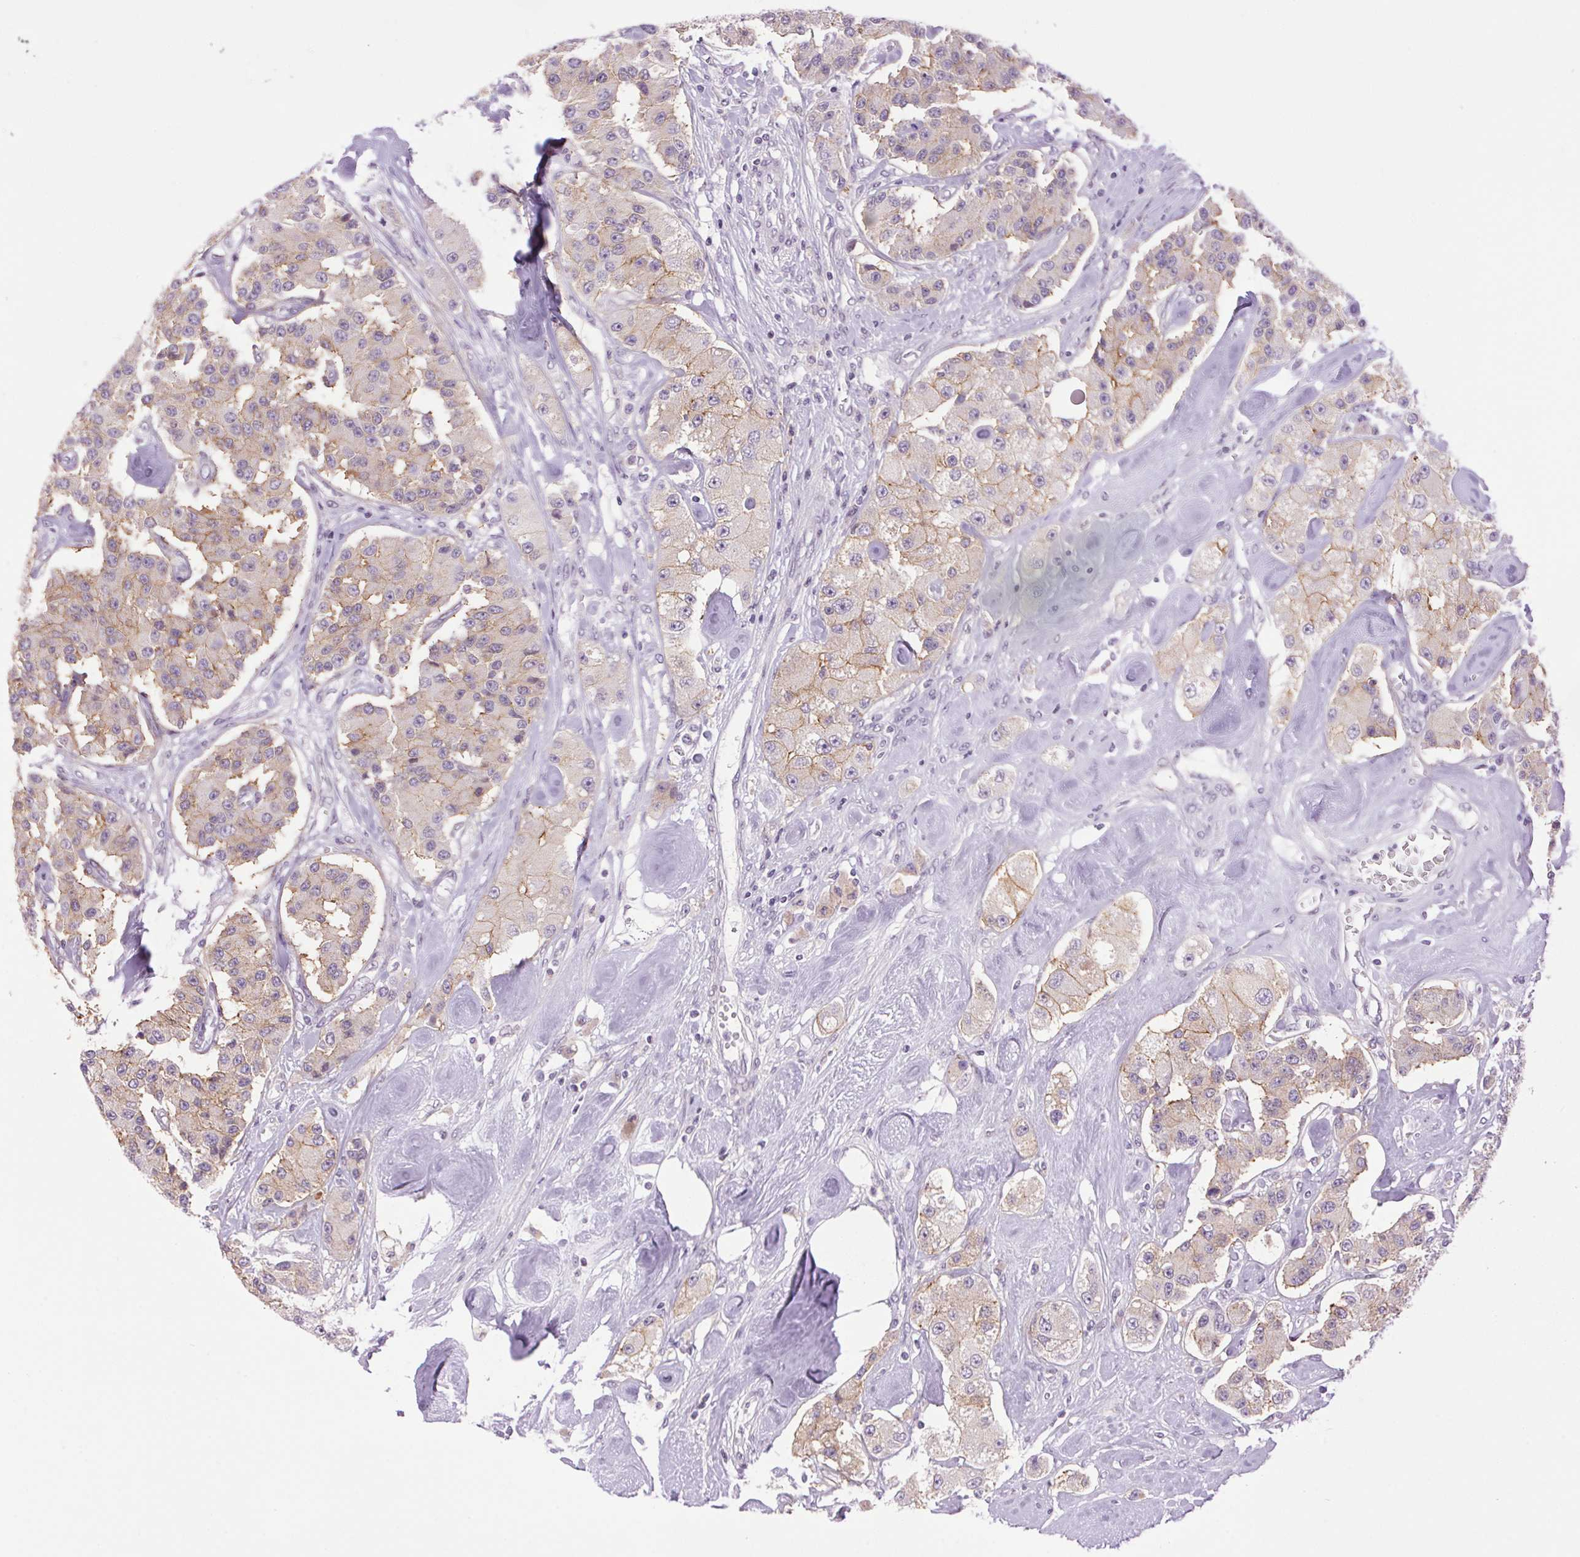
{"staining": {"intensity": "weak", "quantity": "25%-75%", "location": "cytoplasmic/membranous"}, "tissue": "carcinoid", "cell_type": "Tumor cells", "image_type": "cancer", "snomed": [{"axis": "morphology", "description": "Carcinoid, malignant, NOS"}, {"axis": "topography", "description": "Pancreas"}], "caption": "Protein expression by immunohistochemistry reveals weak cytoplasmic/membranous staining in about 25%-75% of tumor cells in carcinoid (malignant). The staining was performed using DAB, with brown indicating positive protein expression. Nuclei are stained blue with hematoxylin.", "gene": "SMIM13", "patient": {"sex": "male", "age": 41}}